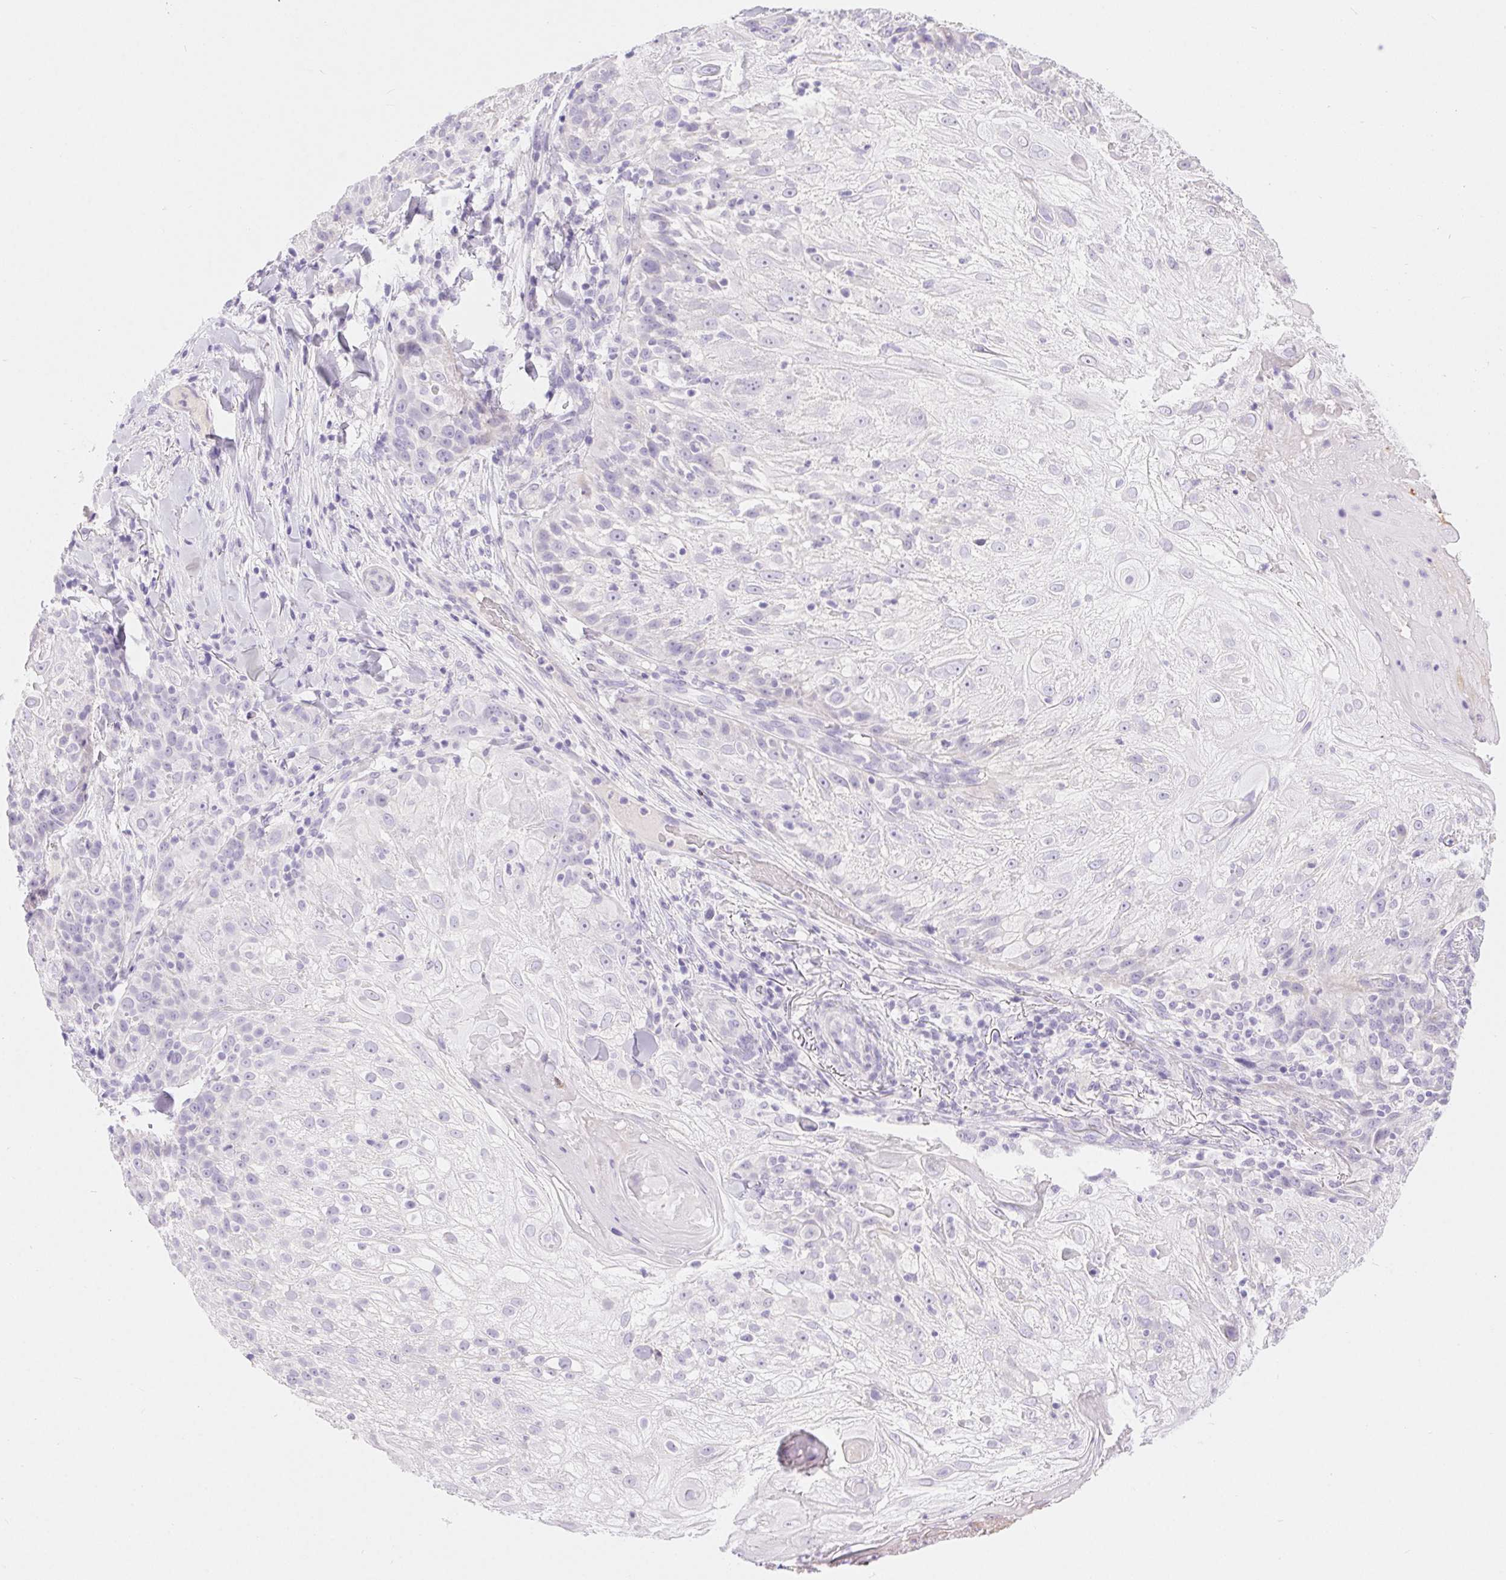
{"staining": {"intensity": "negative", "quantity": "none", "location": "none"}, "tissue": "skin cancer", "cell_type": "Tumor cells", "image_type": "cancer", "snomed": [{"axis": "morphology", "description": "Normal tissue, NOS"}, {"axis": "morphology", "description": "Squamous cell carcinoma, NOS"}, {"axis": "topography", "description": "Skin"}], "caption": "High magnification brightfield microscopy of skin cancer (squamous cell carcinoma) stained with DAB (3,3'-diaminobenzidine) (brown) and counterstained with hematoxylin (blue): tumor cells show no significant expression. (Brightfield microscopy of DAB IHC at high magnification).", "gene": "CLDN16", "patient": {"sex": "female", "age": 83}}